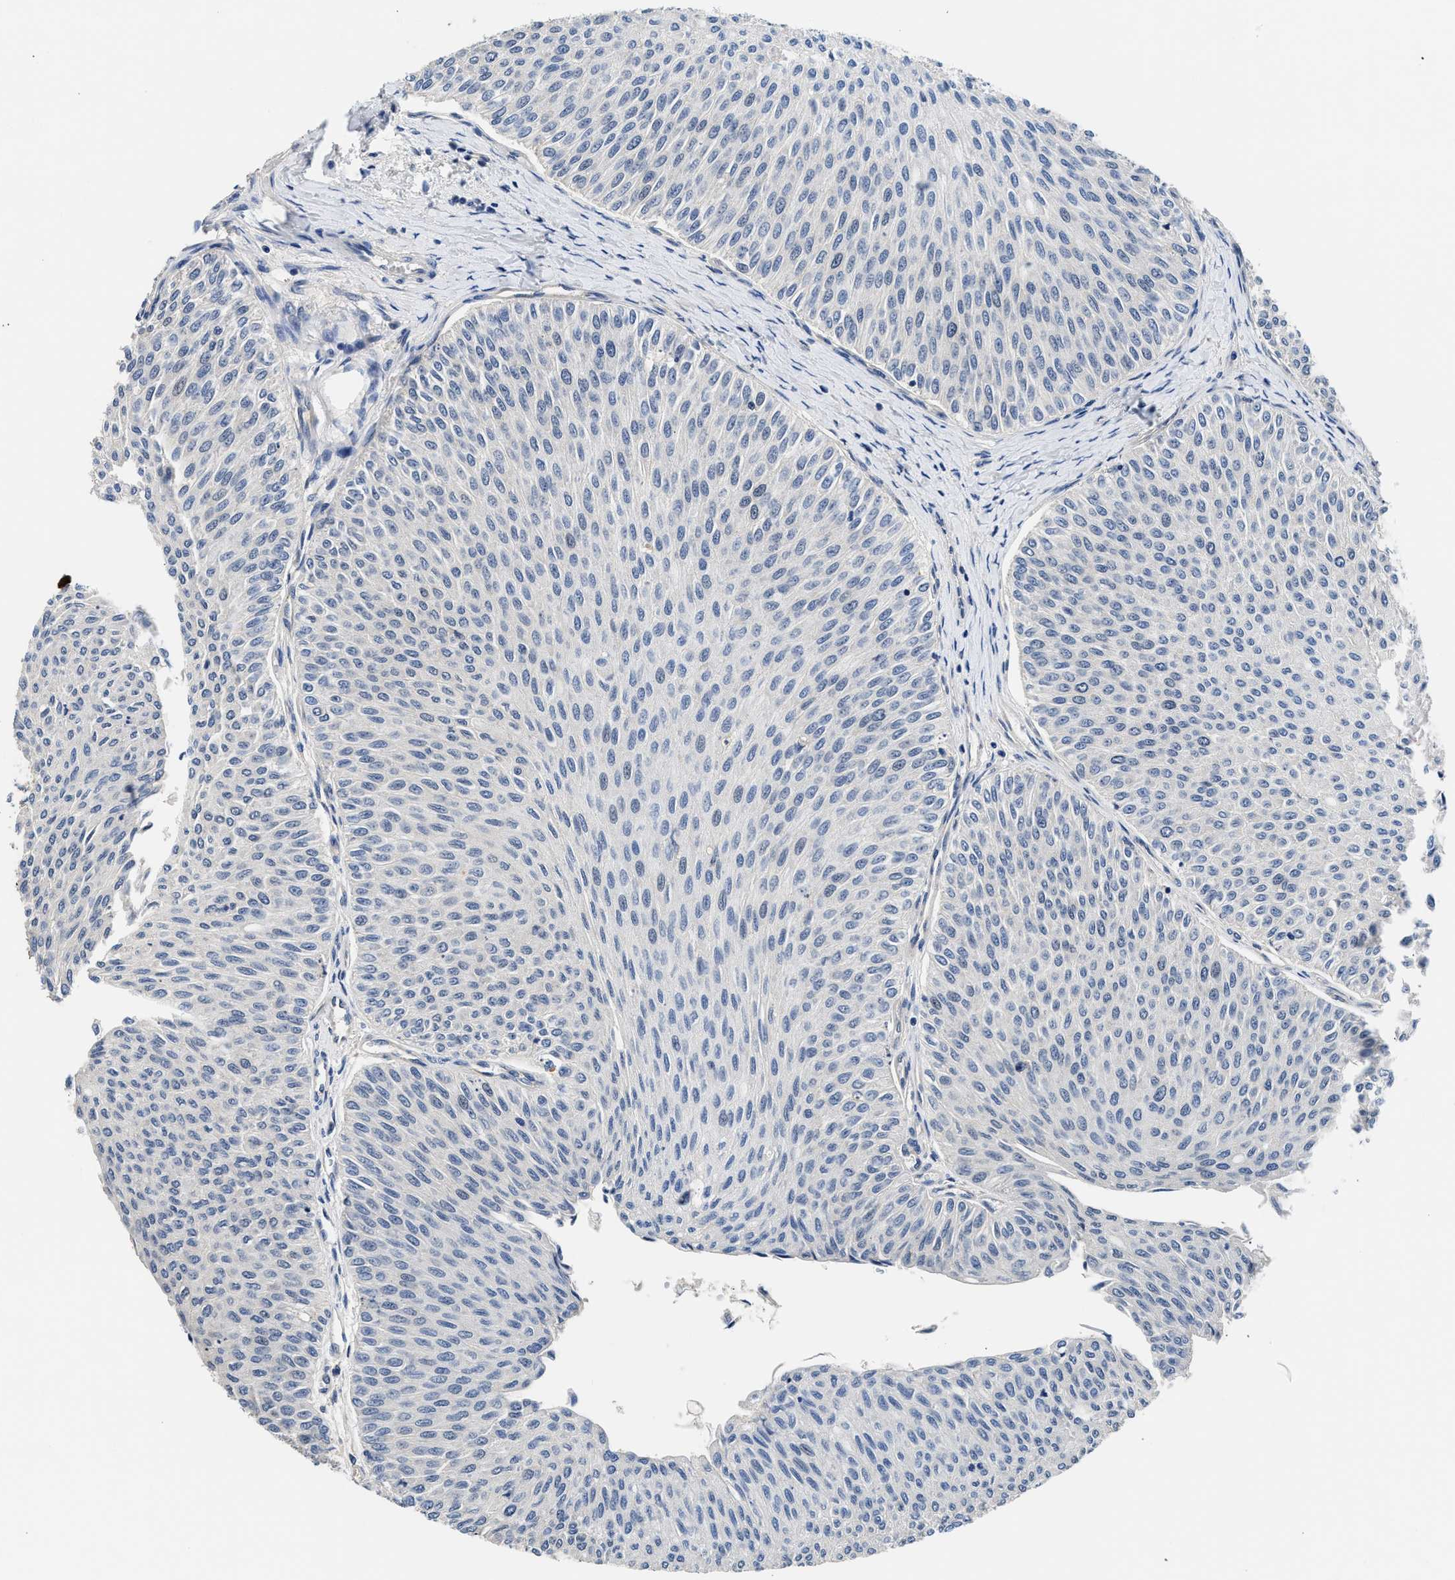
{"staining": {"intensity": "negative", "quantity": "none", "location": "none"}, "tissue": "urothelial cancer", "cell_type": "Tumor cells", "image_type": "cancer", "snomed": [{"axis": "morphology", "description": "Urothelial carcinoma, Low grade"}, {"axis": "topography", "description": "Urinary bladder"}], "caption": "IHC micrograph of urothelial cancer stained for a protein (brown), which displays no staining in tumor cells. The staining was performed using DAB to visualize the protein expression in brown, while the nuclei were stained in blue with hematoxylin (Magnification: 20x).", "gene": "XPO5", "patient": {"sex": "male", "age": 78}}